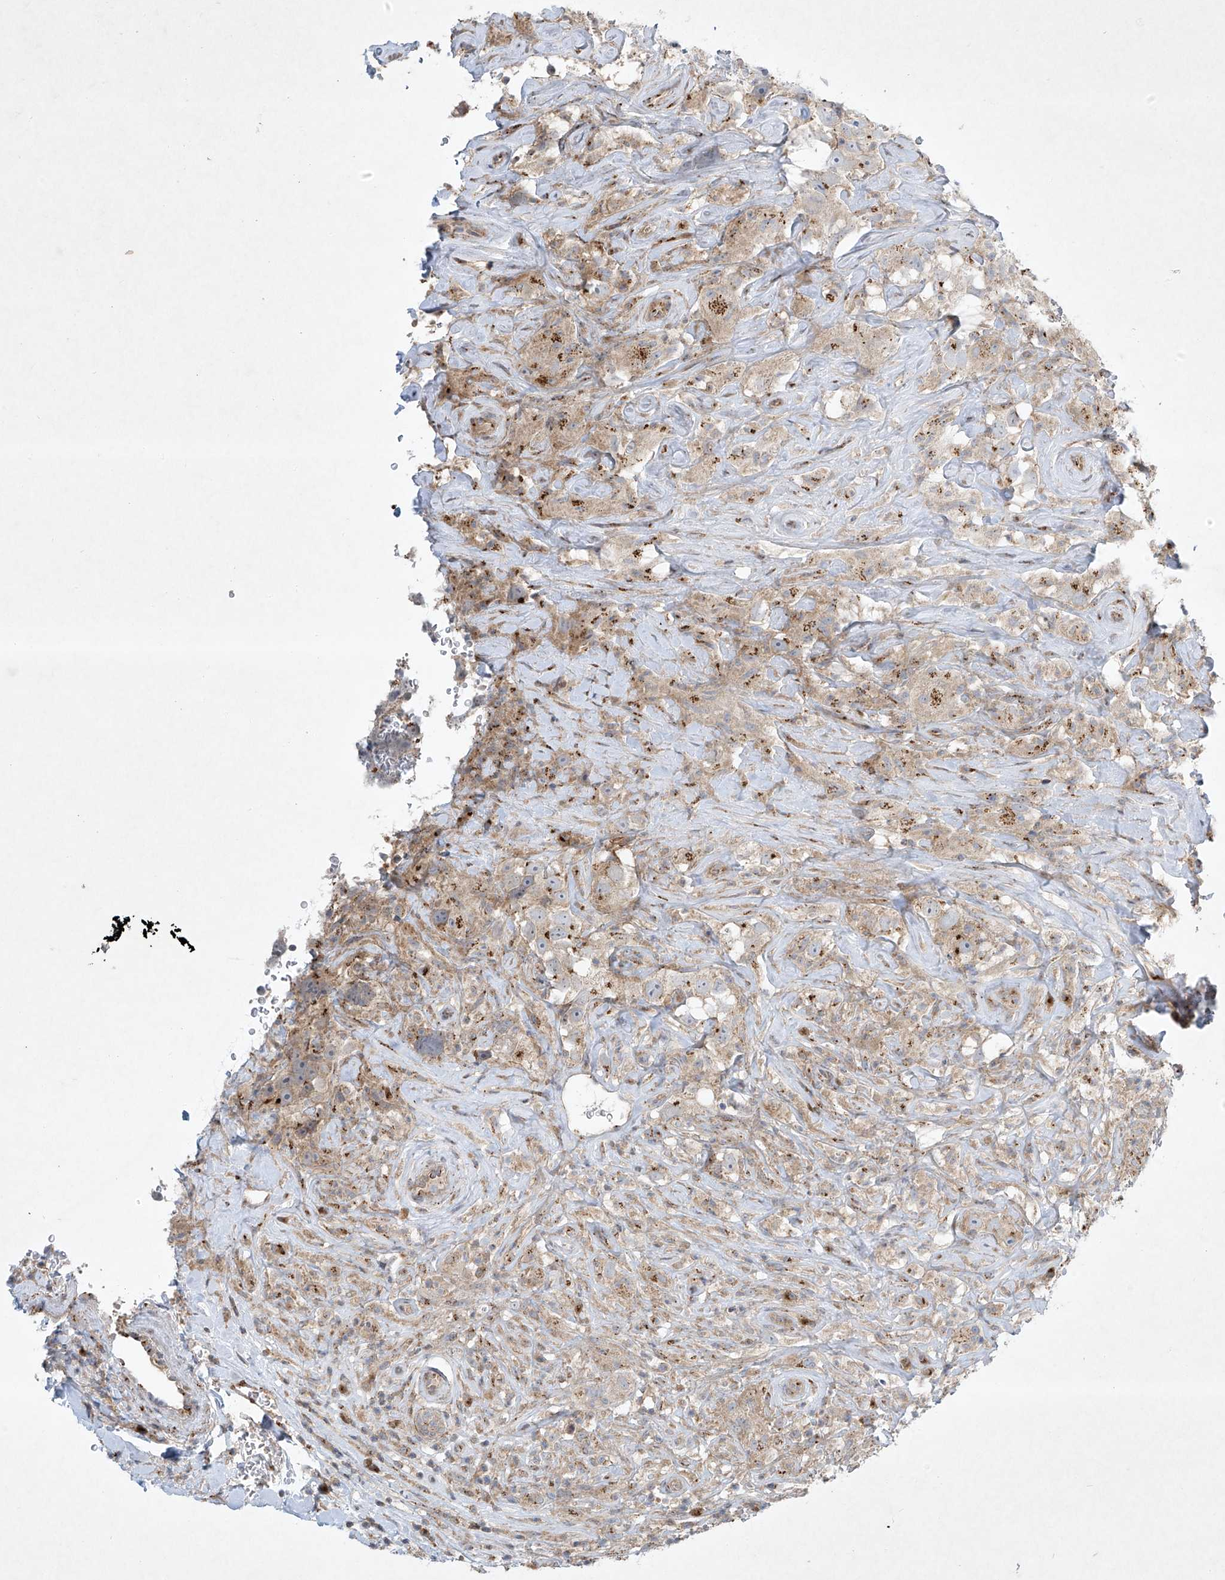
{"staining": {"intensity": "strong", "quantity": "<25%", "location": "cytoplasmic/membranous"}, "tissue": "testis cancer", "cell_type": "Tumor cells", "image_type": "cancer", "snomed": [{"axis": "morphology", "description": "Seminoma, NOS"}, {"axis": "topography", "description": "Testis"}], "caption": "Testis cancer (seminoma) tissue displays strong cytoplasmic/membranous staining in approximately <25% of tumor cells", "gene": "TJAP1", "patient": {"sex": "male", "age": 49}}